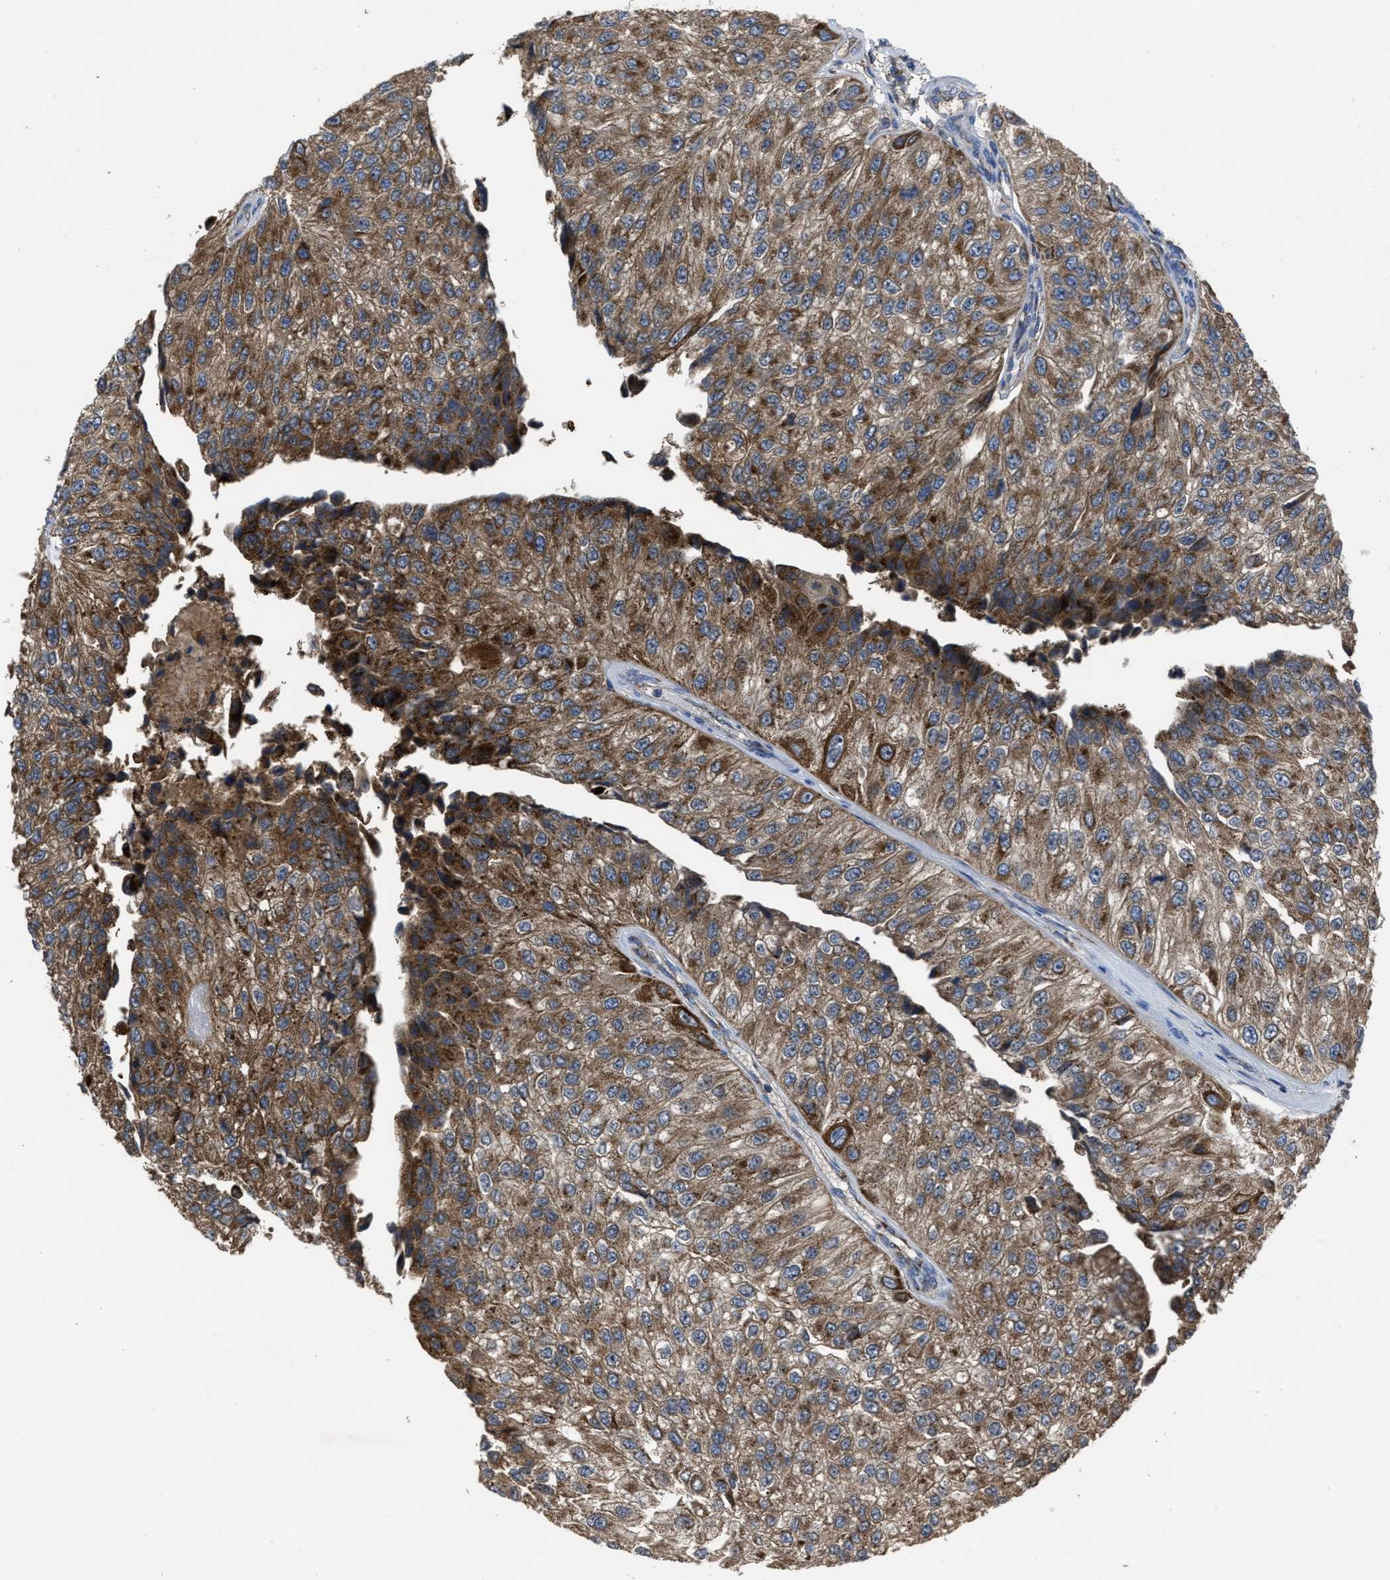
{"staining": {"intensity": "moderate", "quantity": ">75%", "location": "cytoplasmic/membranous"}, "tissue": "urothelial cancer", "cell_type": "Tumor cells", "image_type": "cancer", "snomed": [{"axis": "morphology", "description": "Urothelial carcinoma, High grade"}, {"axis": "topography", "description": "Kidney"}, {"axis": "topography", "description": "Urinary bladder"}], "caption": "Brown immunohistochemical staining in urothelial cancer demonstrates moderate cytoplasmic/membranous positivity in approximately >75% of tumor cells.", "gene": "PASK", "patient": {"sex": "male", "age": 77}}